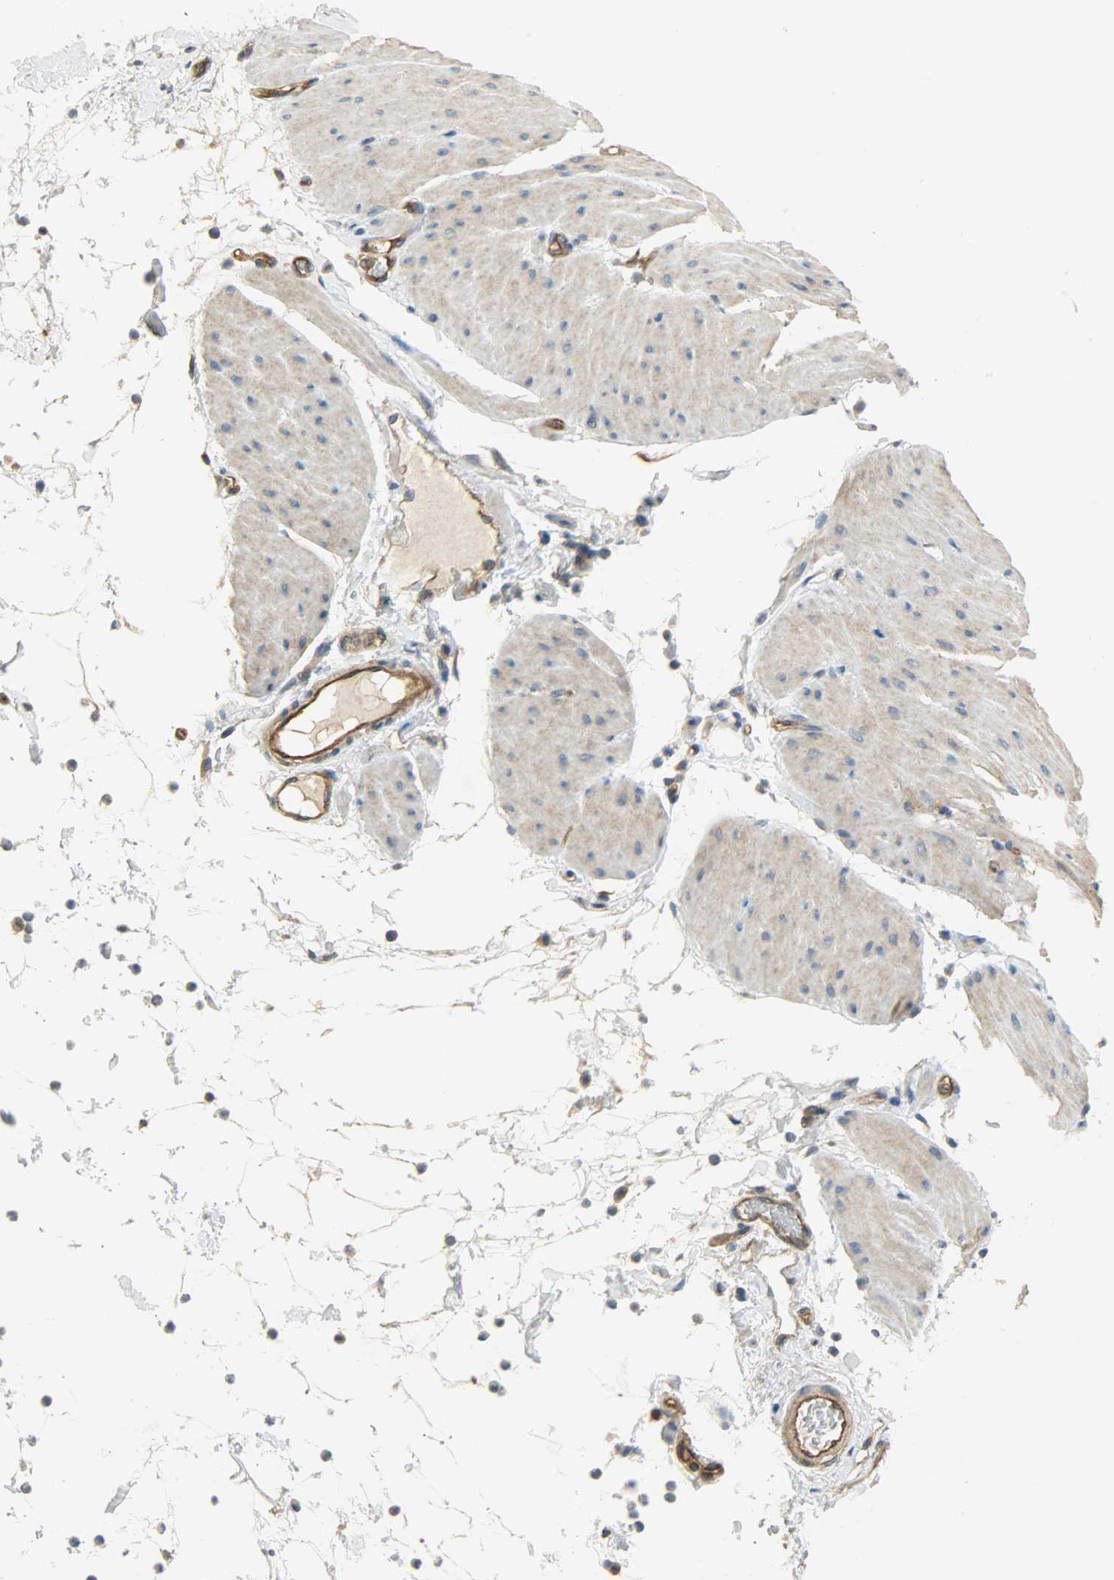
{"staining": {"intensity": "weak", "quantity": "<25%", "location": "cytoplasmic/membranous"}, "tissue": "smooth muscle", "cell_type": "Smooth muscle cells", "image_type": "normal", "snomed": [{"axis": "morphology", "description": "Normal tissue, NOS"}, {"axis": "topography", "description": "Smooth muscle"}, {"axis": "topography", "description": "Colon"}], "caption": "Photomicrograph shows no significant protein expression in smooth muscle cells of normal smooth muscle.", "gene": "KIAA1217", "patient": {"sex": "male", "age": 67}}